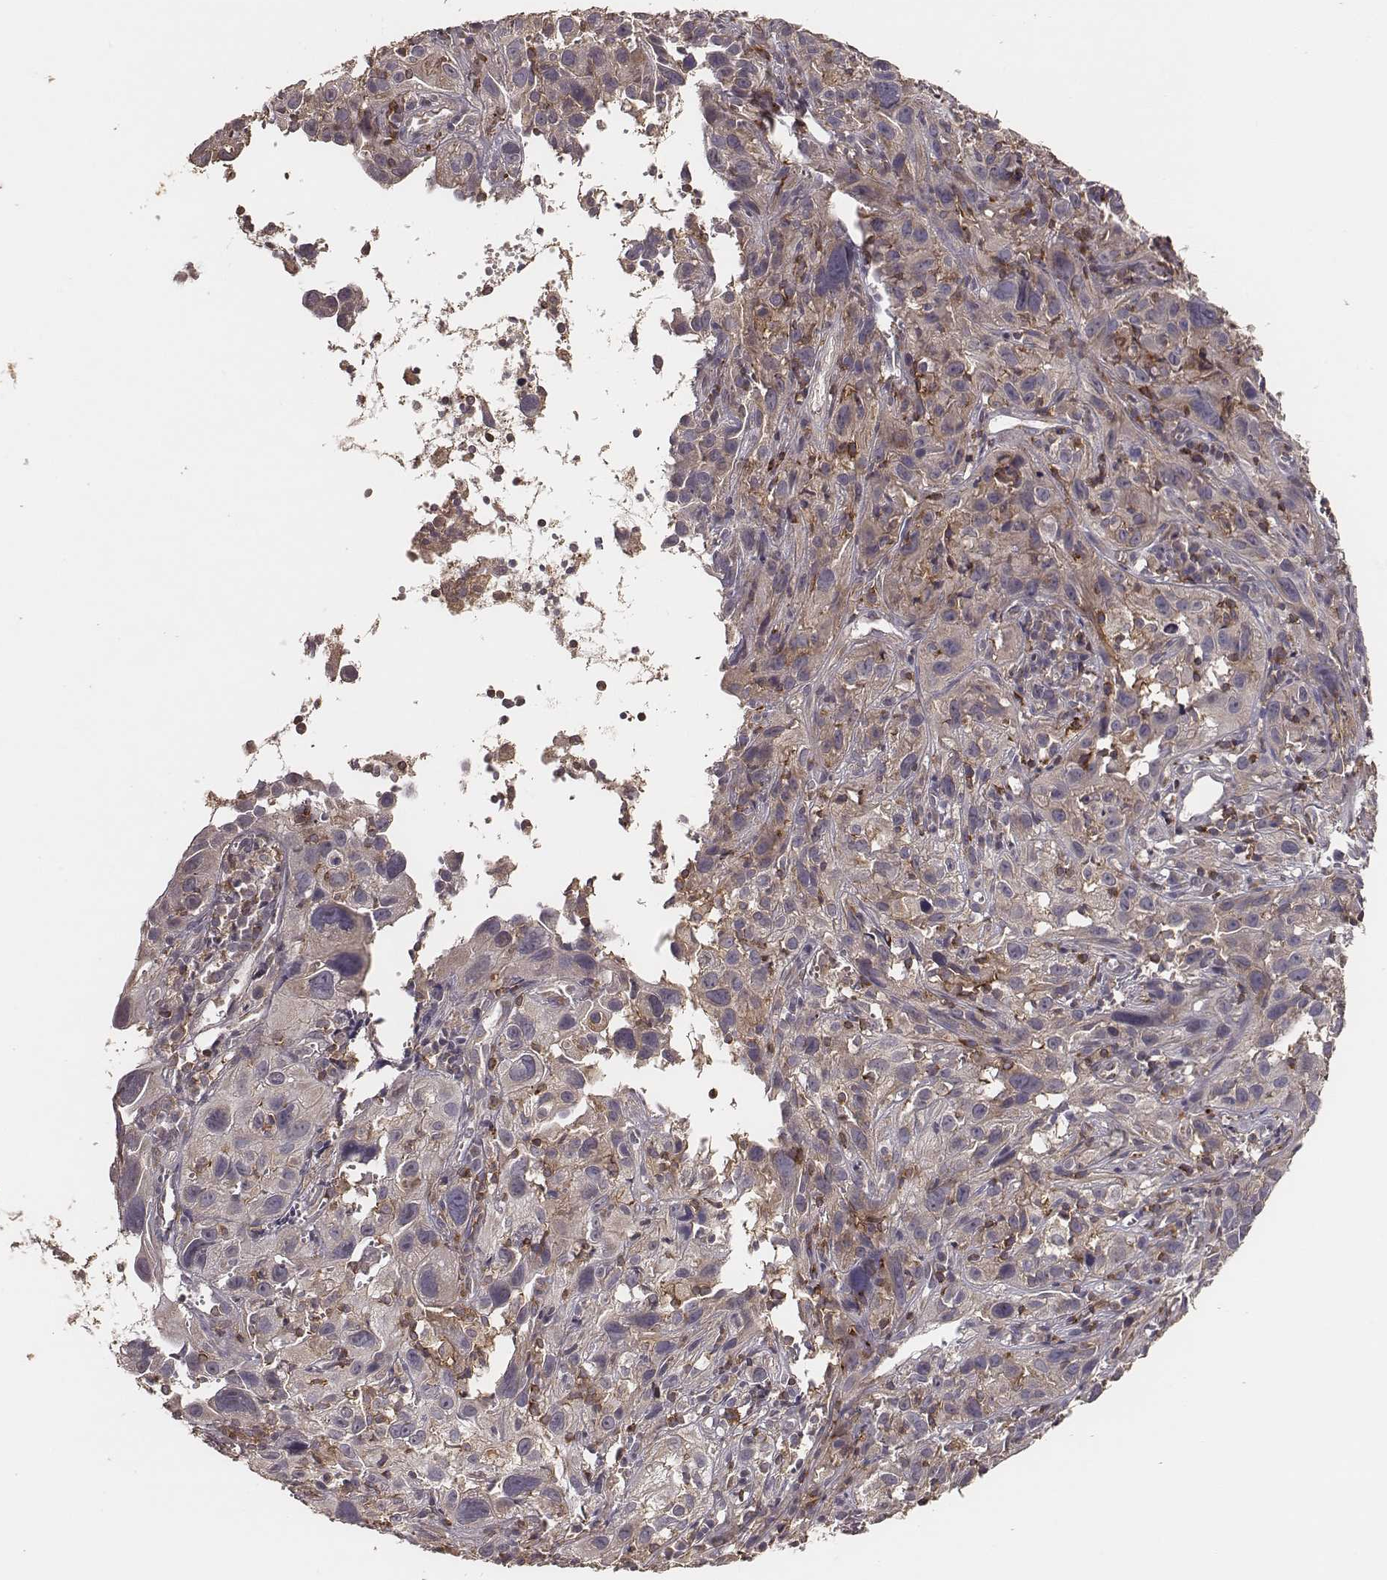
{"staining": {"intensity": "negative", "quantity": "none", "location": "none"}, "tissue": "cervical cancer", "cell_type": "Tumor cells", "image_type": "cancer", "snomed": [{"axis": "morphology", "description": "Squamous cell carcinoma, NOS"}, {"axis": "topography", "description": "Cervix"}], "caption": "The micrograph reveals no staining of tumor cells in squamous cell carcinoma (cervical).", "gene": "PILRA", "patient": {"sex": "female", "age": 37}}